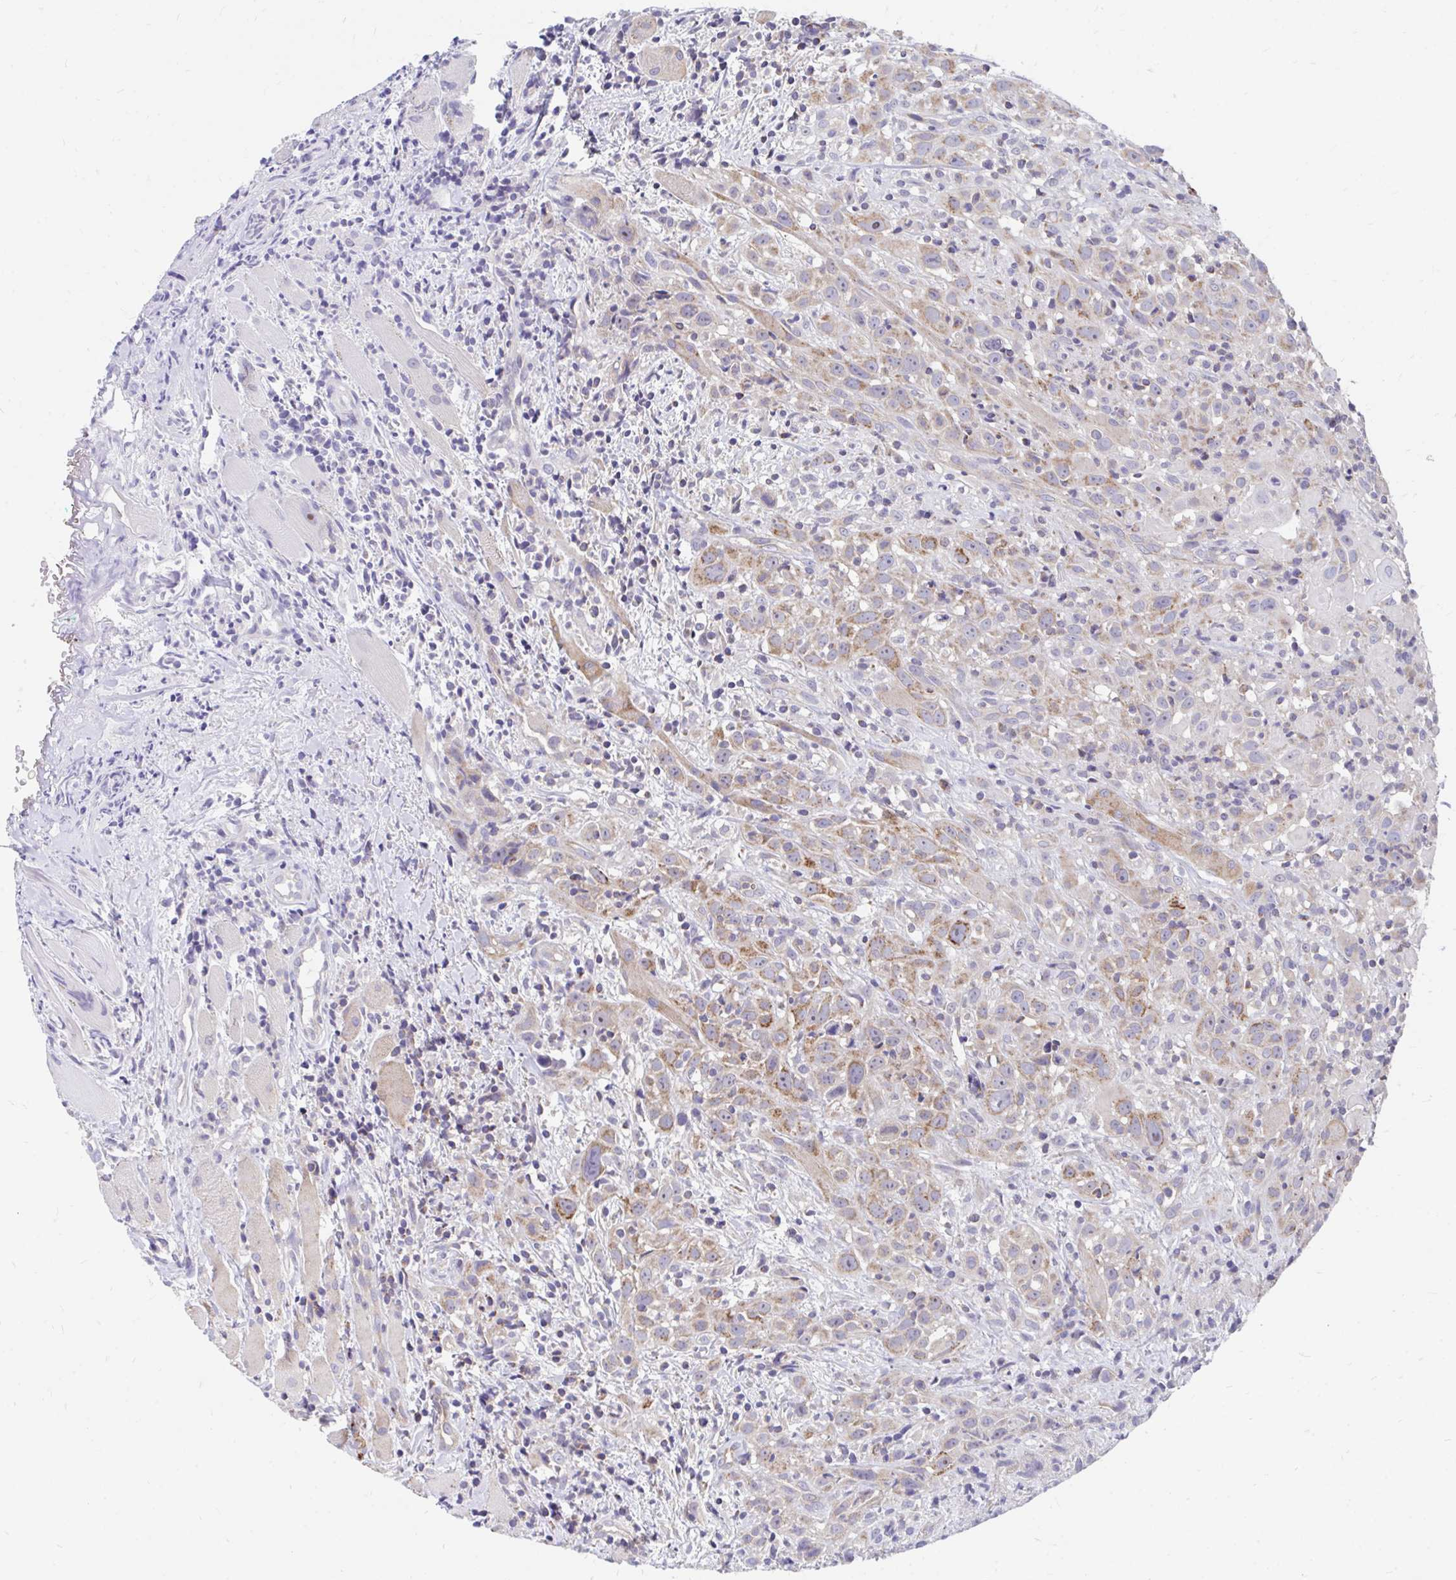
{"staining": {"intensity": "moderate", "quantity": "25%-75%", "location": "cytoplasmic/membranous"}, "tissue": "head and neck cancer", "cell_type": "Tumor cells", "image_type": "cancer", "snomed": [{"axis": "morphology", "description": "Squamous cell carcinoma, NOS"}, {"axis": "topography", "description": "Head-Neck"}], "caption": "The image shows a brown stain indicating the presence of a protein in the cytoplasmic/membranous of tumor cells in head and neck squamous cell carcinoma. (DAB (3,3'-diaminobenzidine) IHC with brightfield microscopy, high magnification).", "gene": "FHIP1B", "patient": {"sex": "female", "age": 95}}